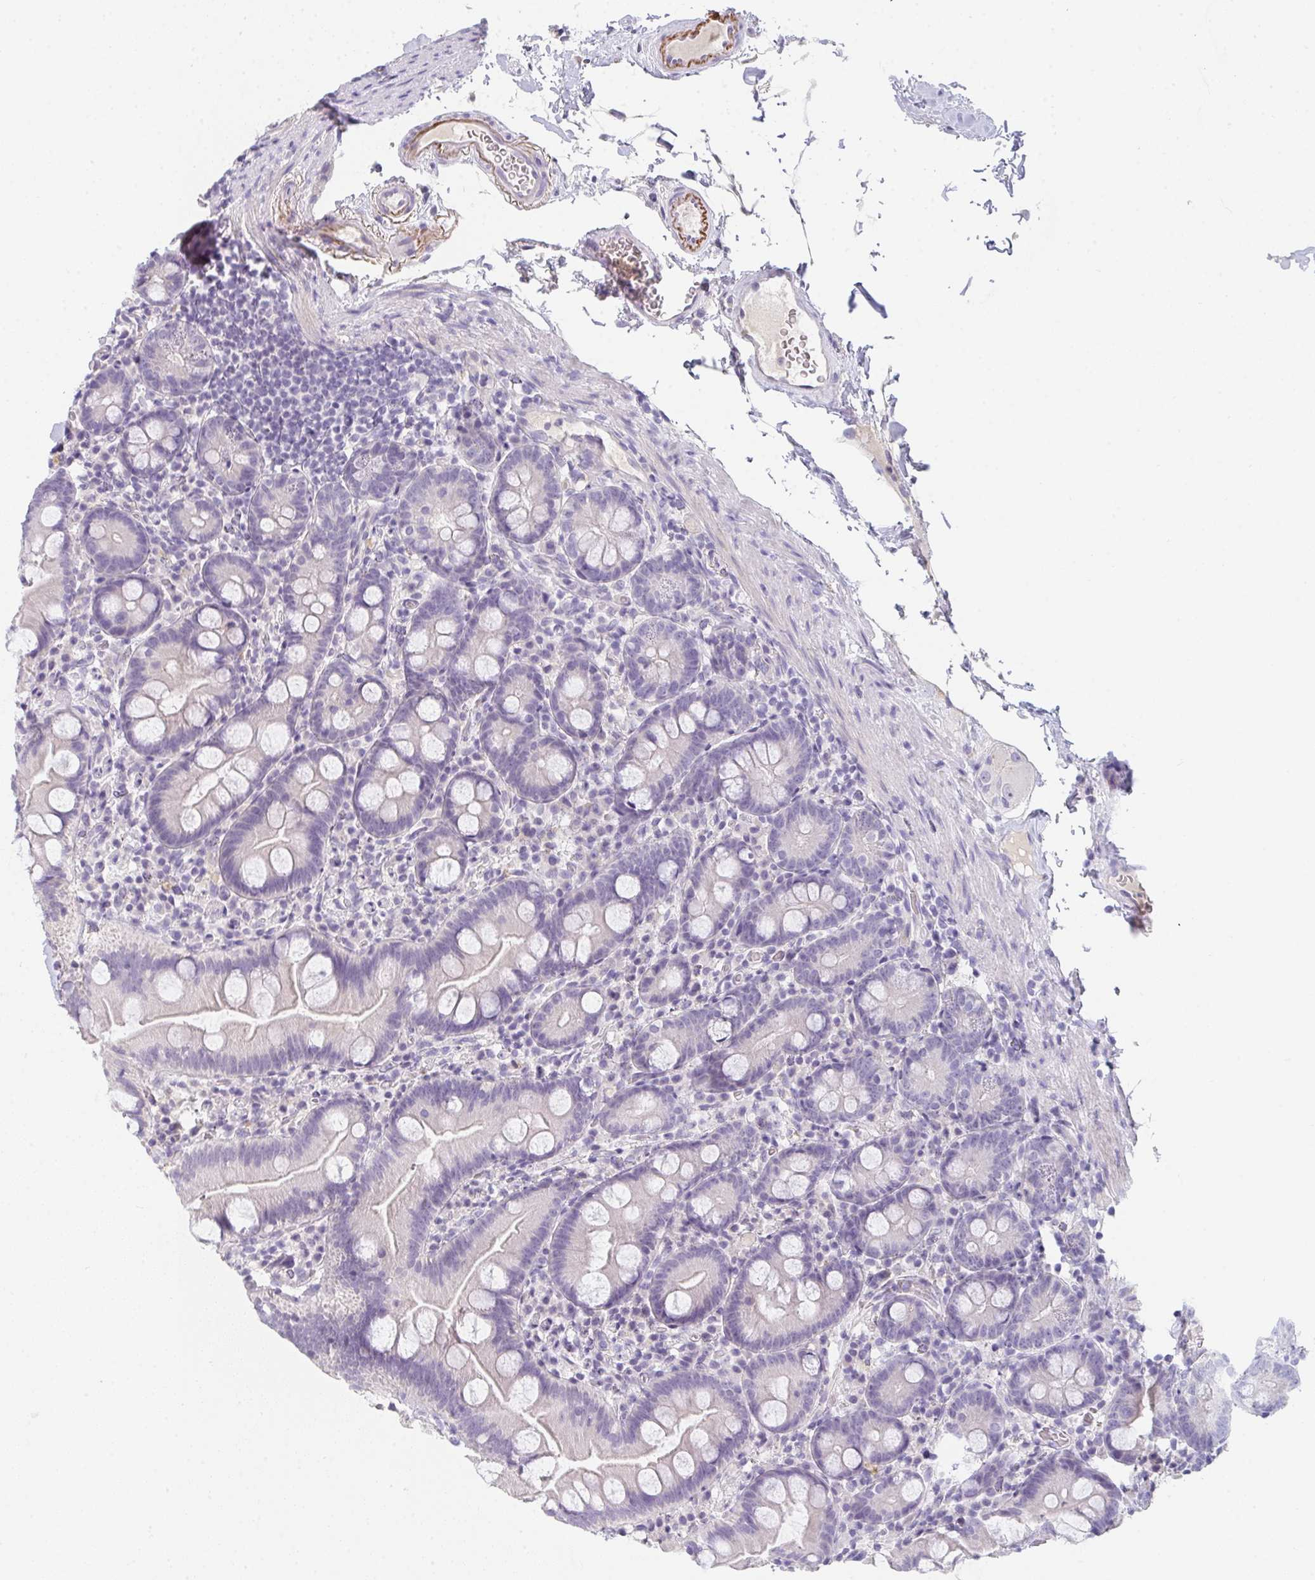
{"staining": {"intensity": "negative", "quantity": "none", "location": "none"}, "tissue": "small intestine", "cell_type": "Glandular cells", "image_type": "normal", "snomed": [{"axis": "morphology", "description": "Normal tissue, NOS"}, {"axis": "topography", "description": "Small intestine"}], "caption": "Micrograph shows no protein staining in glandular cells of unremarkable small intestine. Nuclei are stained in blue.", "gene": "C1QTNF8", "patient": {"sex": "female", "age": 68}}